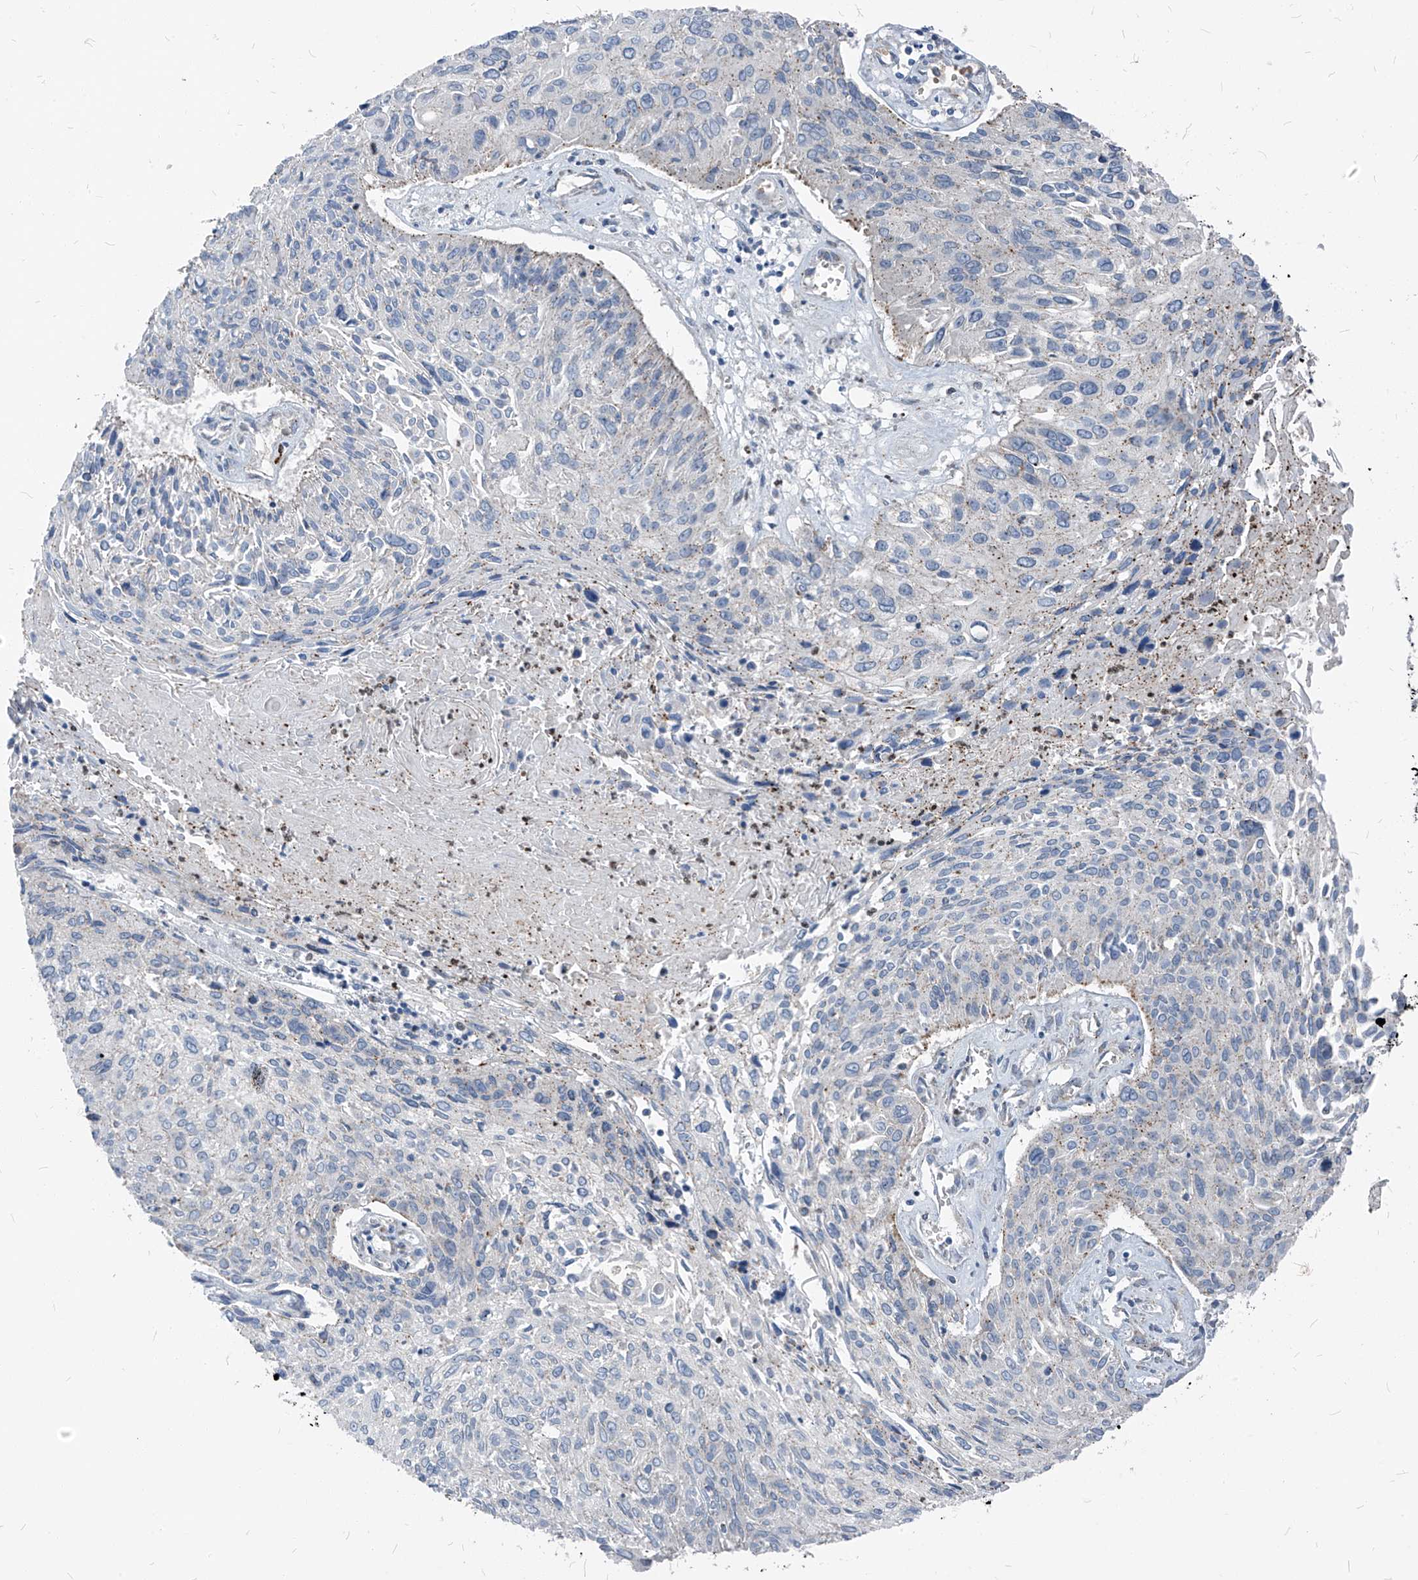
{"staining": {"intensity": "negative", "quantity": "none", "location": "none"}, "tissue": "cervical cancer", "cell_type": "Tumor cells", "image_type": "cancer", "snomed": [{"axis": "morphology", "description": "Squamous cell carcinoma, NOS"}, {"axis": "topography", "description": "Cervix"}], "caption": "Immunohistochemical staining of cervical cancer (squamous cell carcinoma) reveals no significant expression in tumor cells. (DAB (3,3'-diaminobenzidine) IHC, high magnification).", "gene": "CHMP2B", "patient": {"sex": "female", "age": 51}}